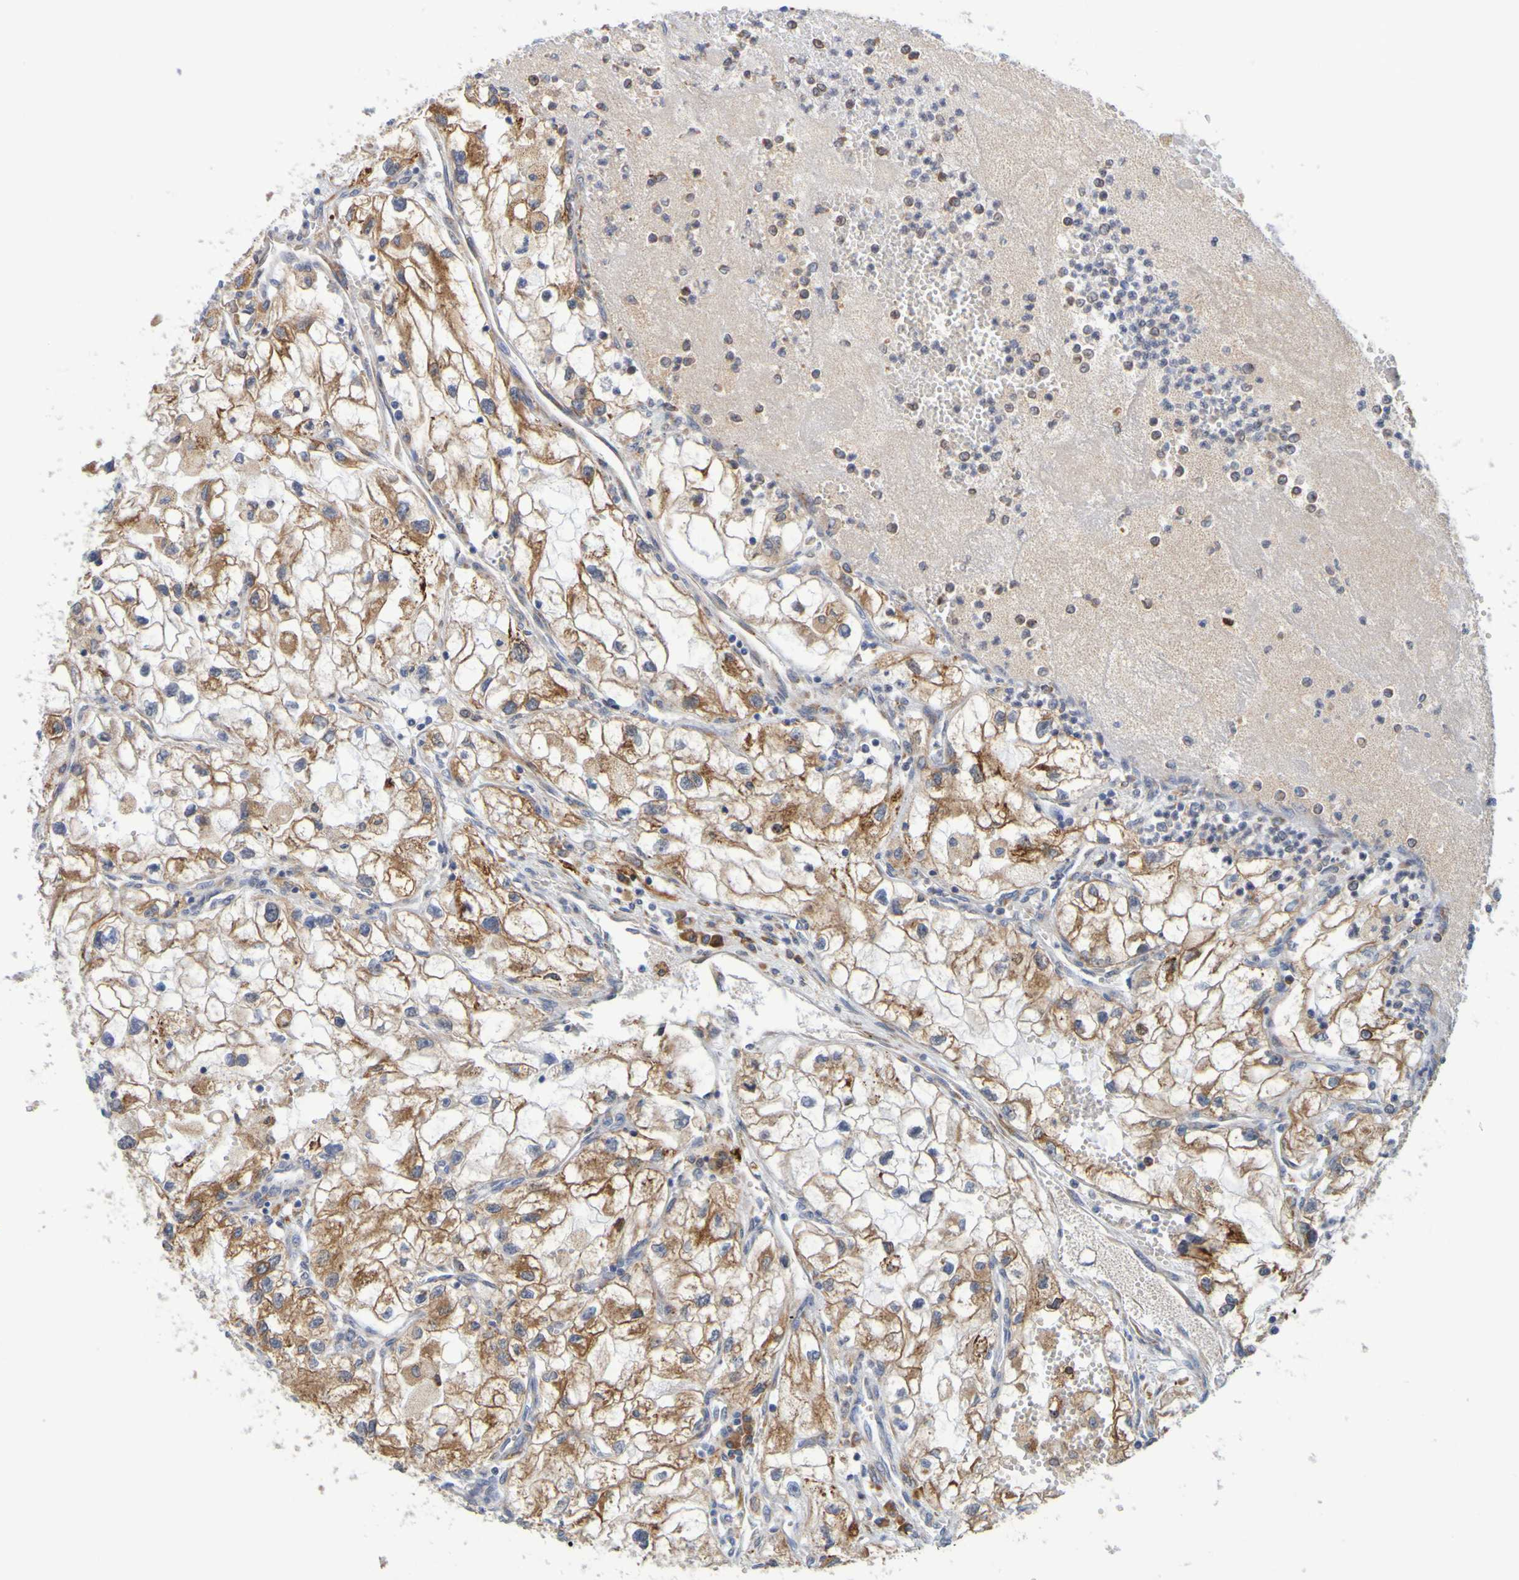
{"staining": {"intensity": "strong", "quantity": "25%-75%", "location": "cytoplasmic/membranous"}, "tissue": "renal cancer", "cell_type": "Tumor cells", "image_type": "cancer", "snomed": [{"axis": "morphology", "description": "Adenocarcinoma, NOS"}, {"axis": "topography", "description": "Kidney"}], "caption": "Adenocarcinoma (renal) stained for a protein reveals strong cytoplasmic/membranous positivity in tumor cells.", "gene": "SIL1", "patient": {"sex": "female", "age": 70}}